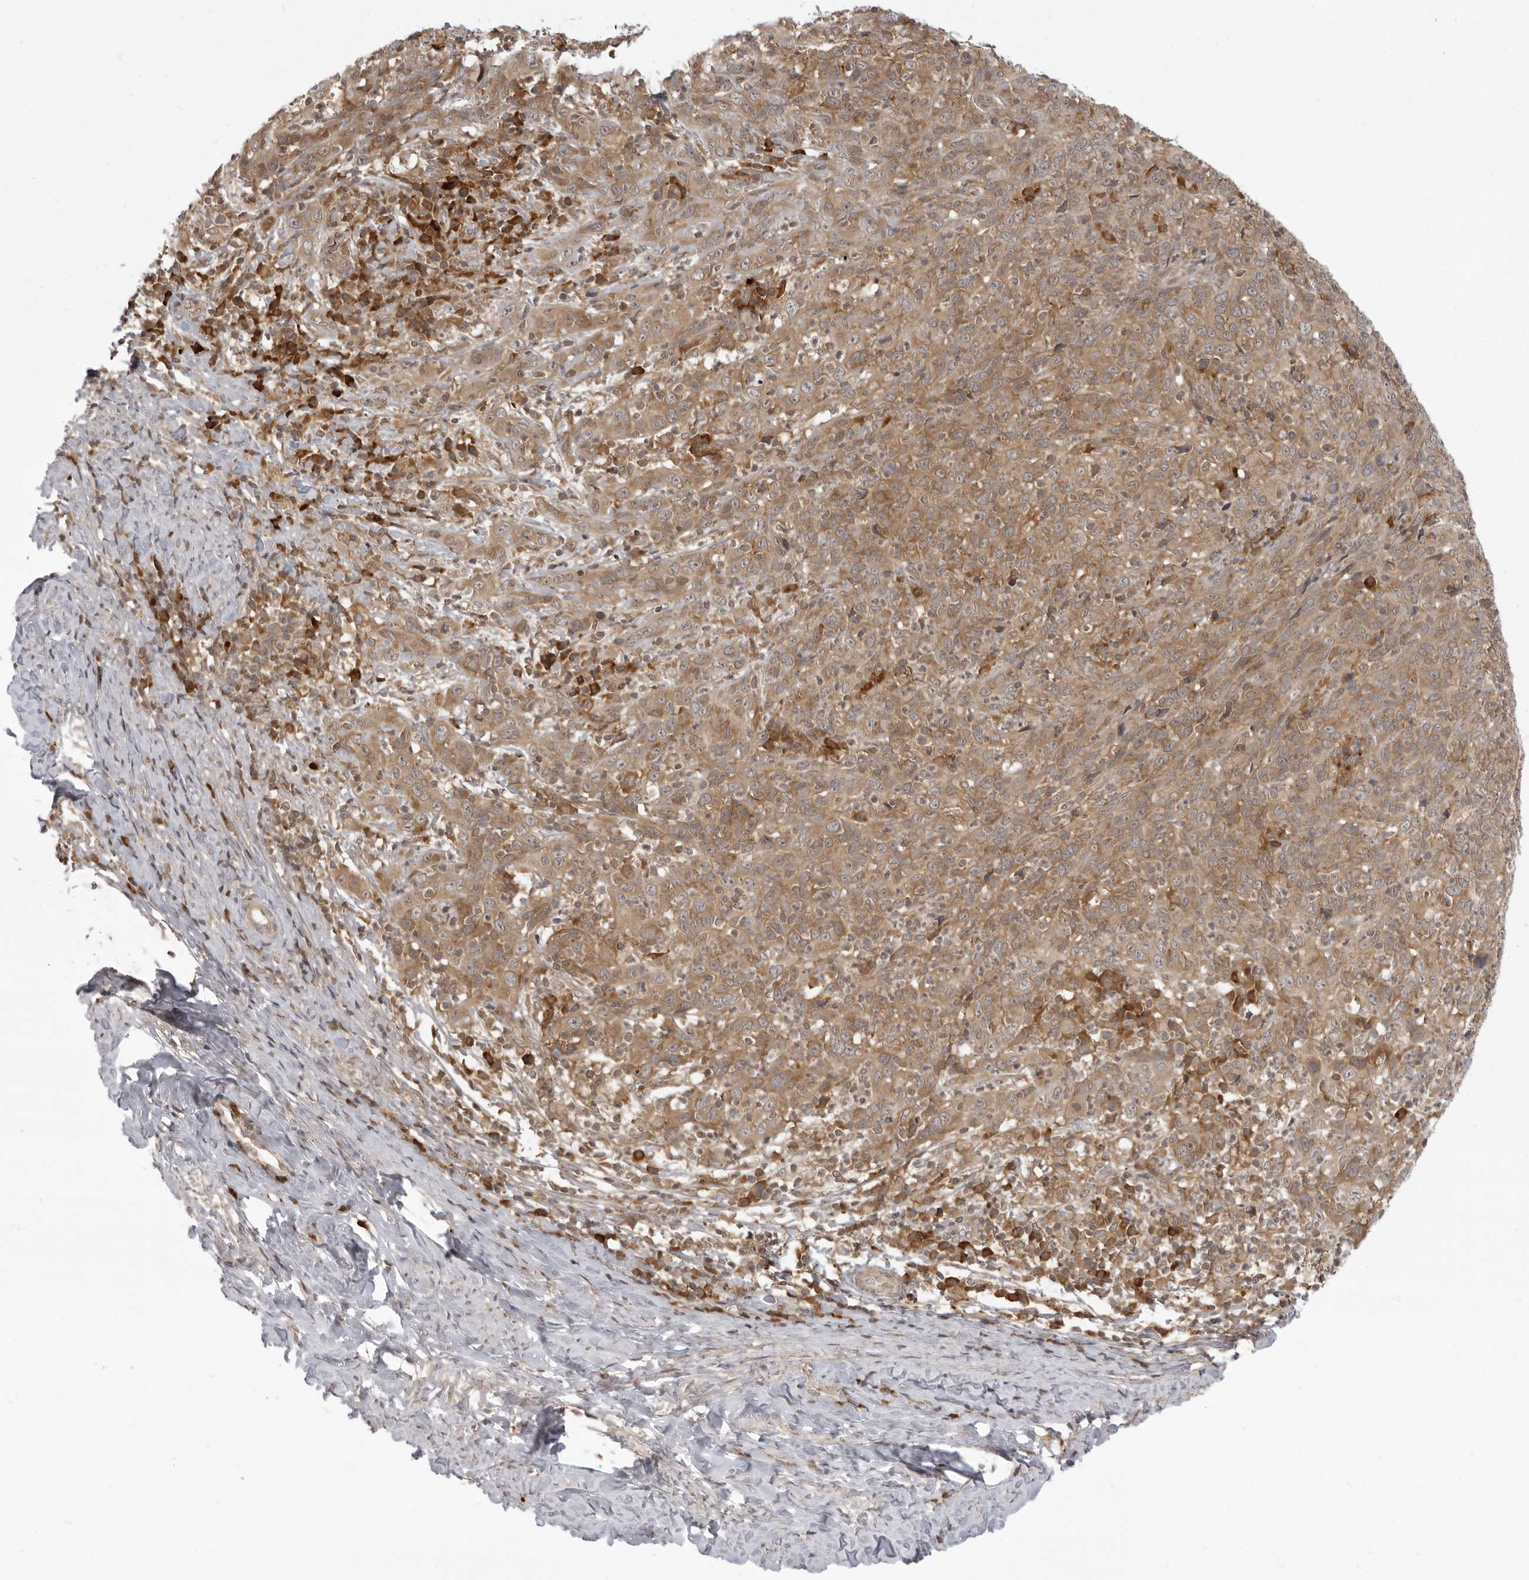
{"staining": {"intensity": "moderate", "quantity": ">75%", "location": "cytoplasmic/membranous"}, "tissue": "cervical cancer", "cell_type": "Tumor cells", "image_type": "cancer", "snomed": [{"axis": "morphology", "description": "Squamous cell carcinoma, NOS"}, {"axis": "topography", "description": "Cervix"}], "caption": "Cervical squamous cell carcinoma stained with a brown dye displays moderate cytoplasmic/membranous positive staining in about >75% of tumor cells.", "gene": "PRRC2A", "patient": {"sex": "female", "age": 46}}